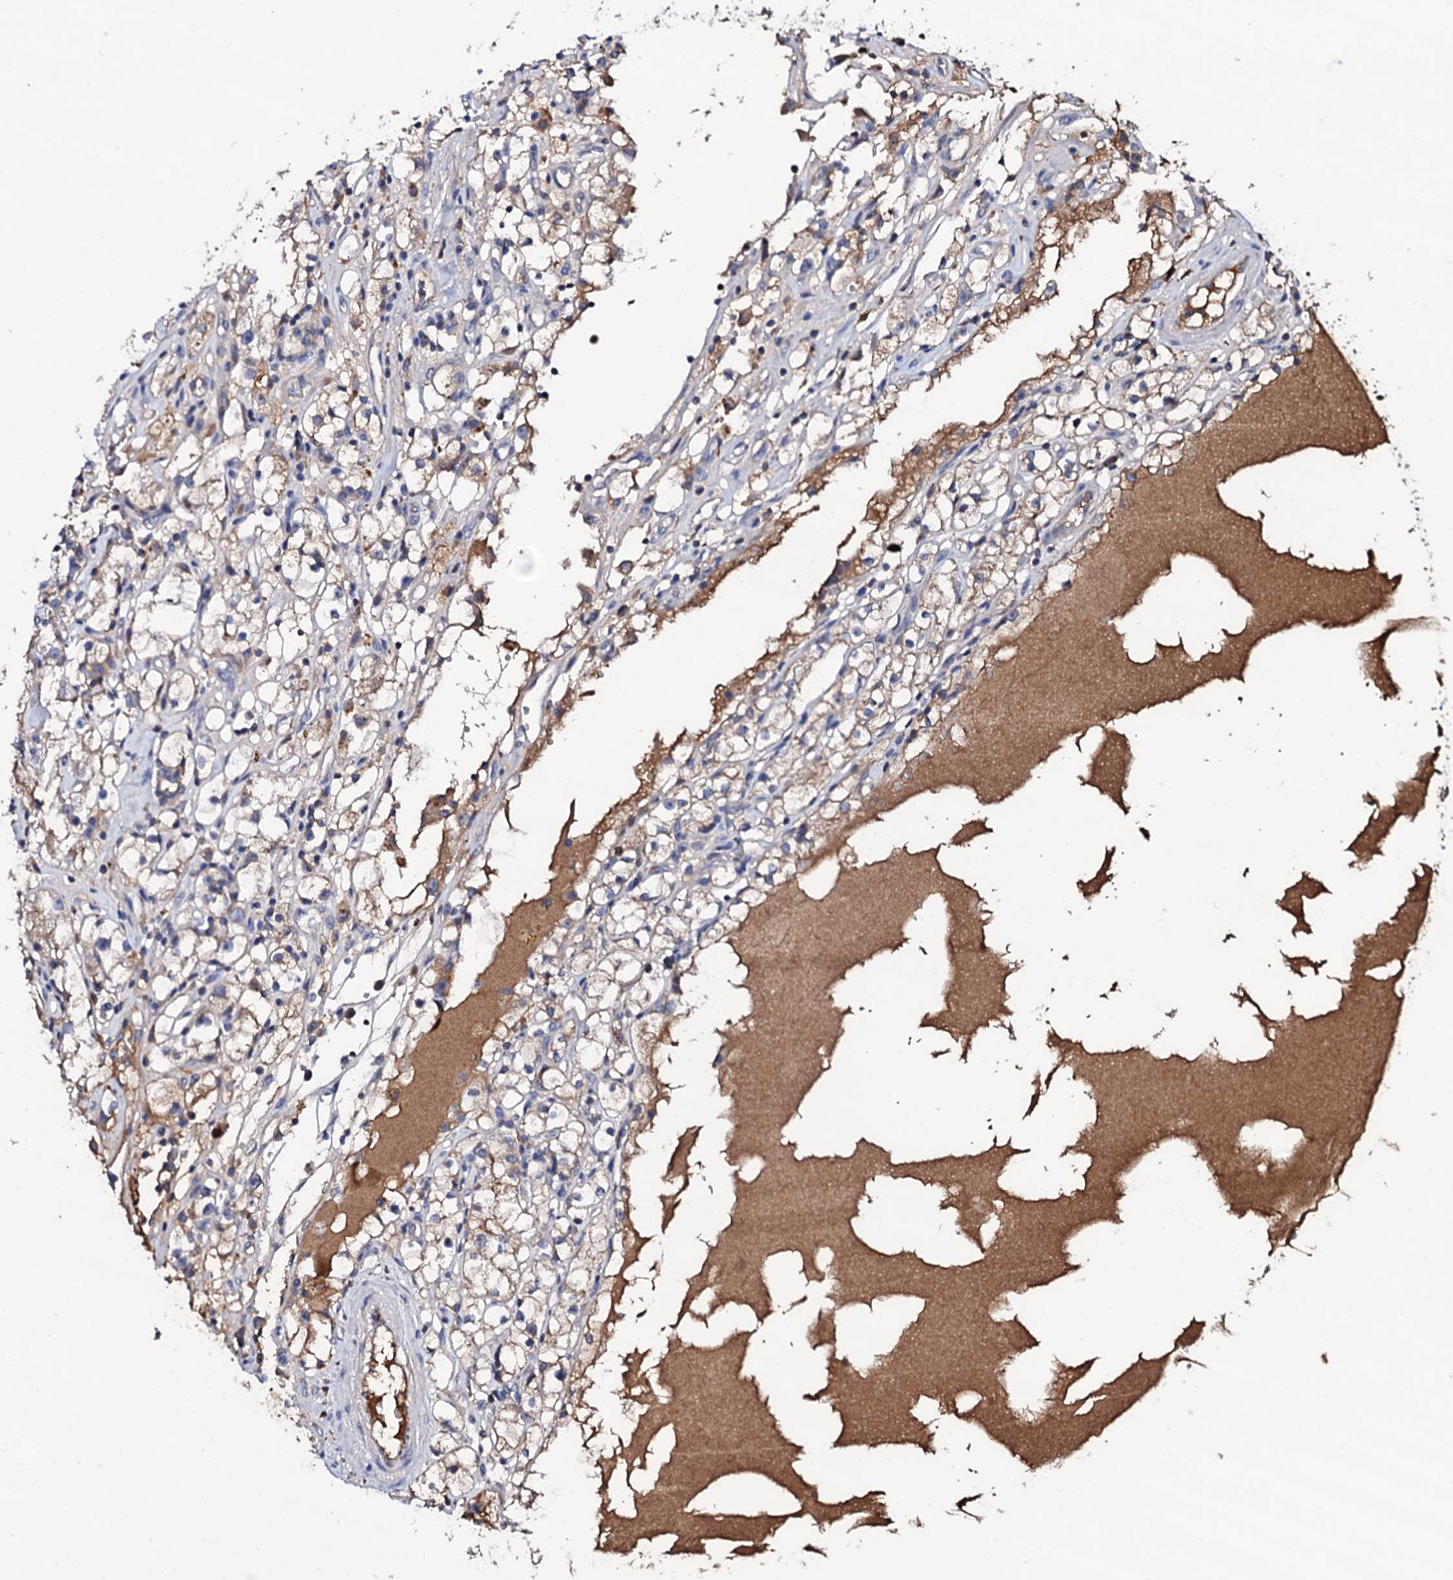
{"staining": {"intensity": "weak", "quantity": "<25%", "location": "cytoplasmic/membranous"}, "tissue": "renal cancer", "cell_type": "Tumor cells", "image_type": "cancer", "snomed": [{"axis": "morphology", "description": "Adenocarcinoma, NOS"}, {"axis": "topography", "description": "Kidney"}], "caption": "Renal adenocarcinoma stained for a protein using immunohistochemistry (IHC) reveals no staining tumor cells.", "gene": "TCAF2", "patient": {"sex": "male", "age": 56}}